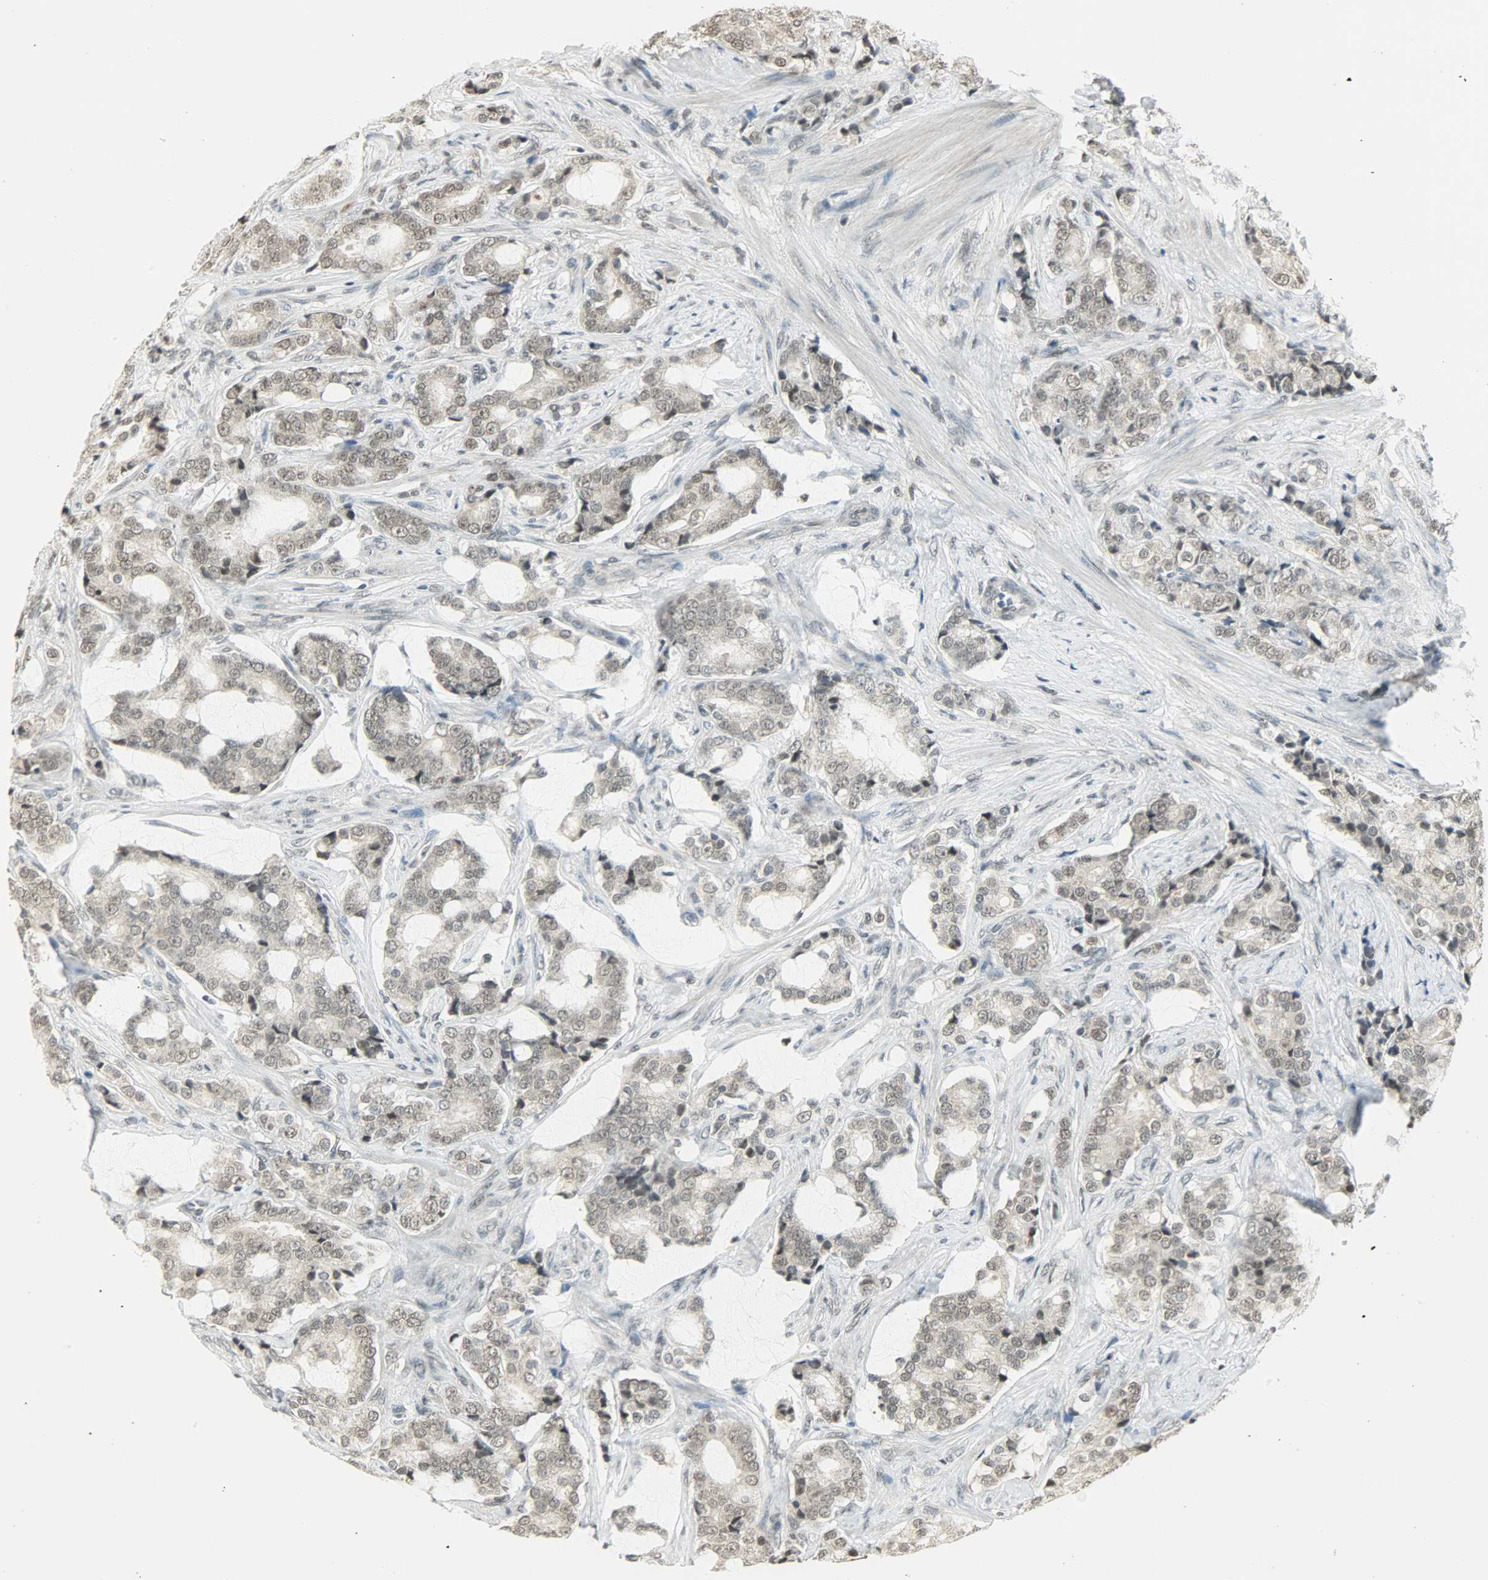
{"staining": {"intensity": "weak", "quantity": "25%-75%", "location": "nuclear"}, "tissue": "prostate cancer", "cell_type": "Tumor cells", "image_type": "cancer", "snomed": [{"axis": "morphology", "description": "Adenocarcinoma, Low grade"}, {"axis": "topography", "description": "Prostate"}], "caption": "The photomicrograph exhibits immunohistochemical staining of prostate low-grade adenocarcinoma. There is weak nuclear expression is seen in approximately 25%-75% of tumor cells.", "gene": "SMARCA5", "patient": {"sex": "male", "age": 58}}